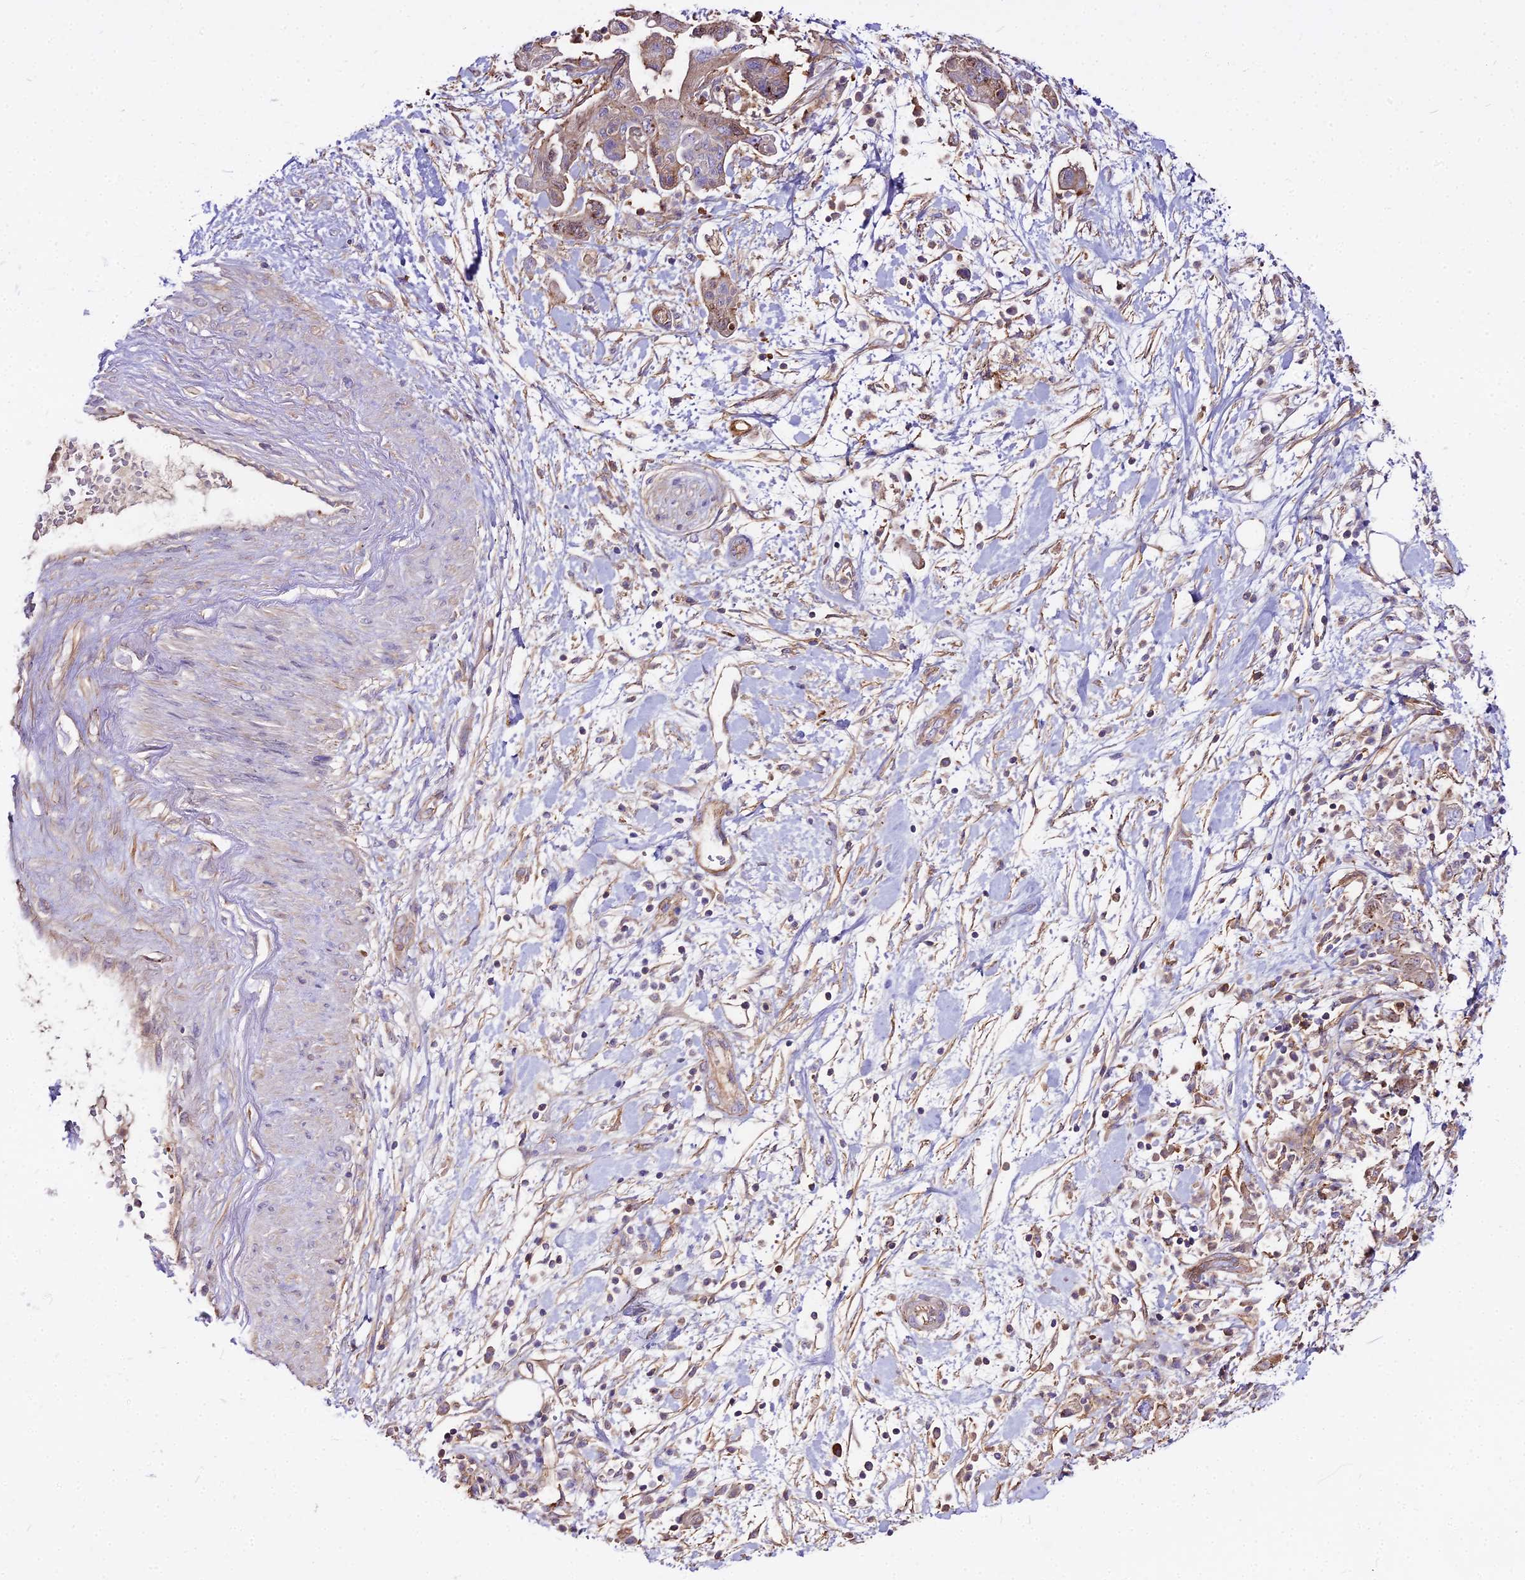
{"staining": {"intensity": "weak", "quantity": "25%-75%", "location": "cytoplasmic/membranous"}, "tissue": "pancreatic cancer", "cell_type": "Tumor cells", "image_type": "cancer", "snomed": [{"axis": "morphology", "description": "Adenocarcinoma, NOS"}, {"axis": "topography", "description": "Pancreas"}], "caption": "A histopathology image of human pancreatic cancer (adenocarcinoma) stained for a protein demonstrates weak cytoplasmic/membranous brown staining in tumor cells.", "gene": "GLYAT", "patient": {"sex": "female", "age": 73}}